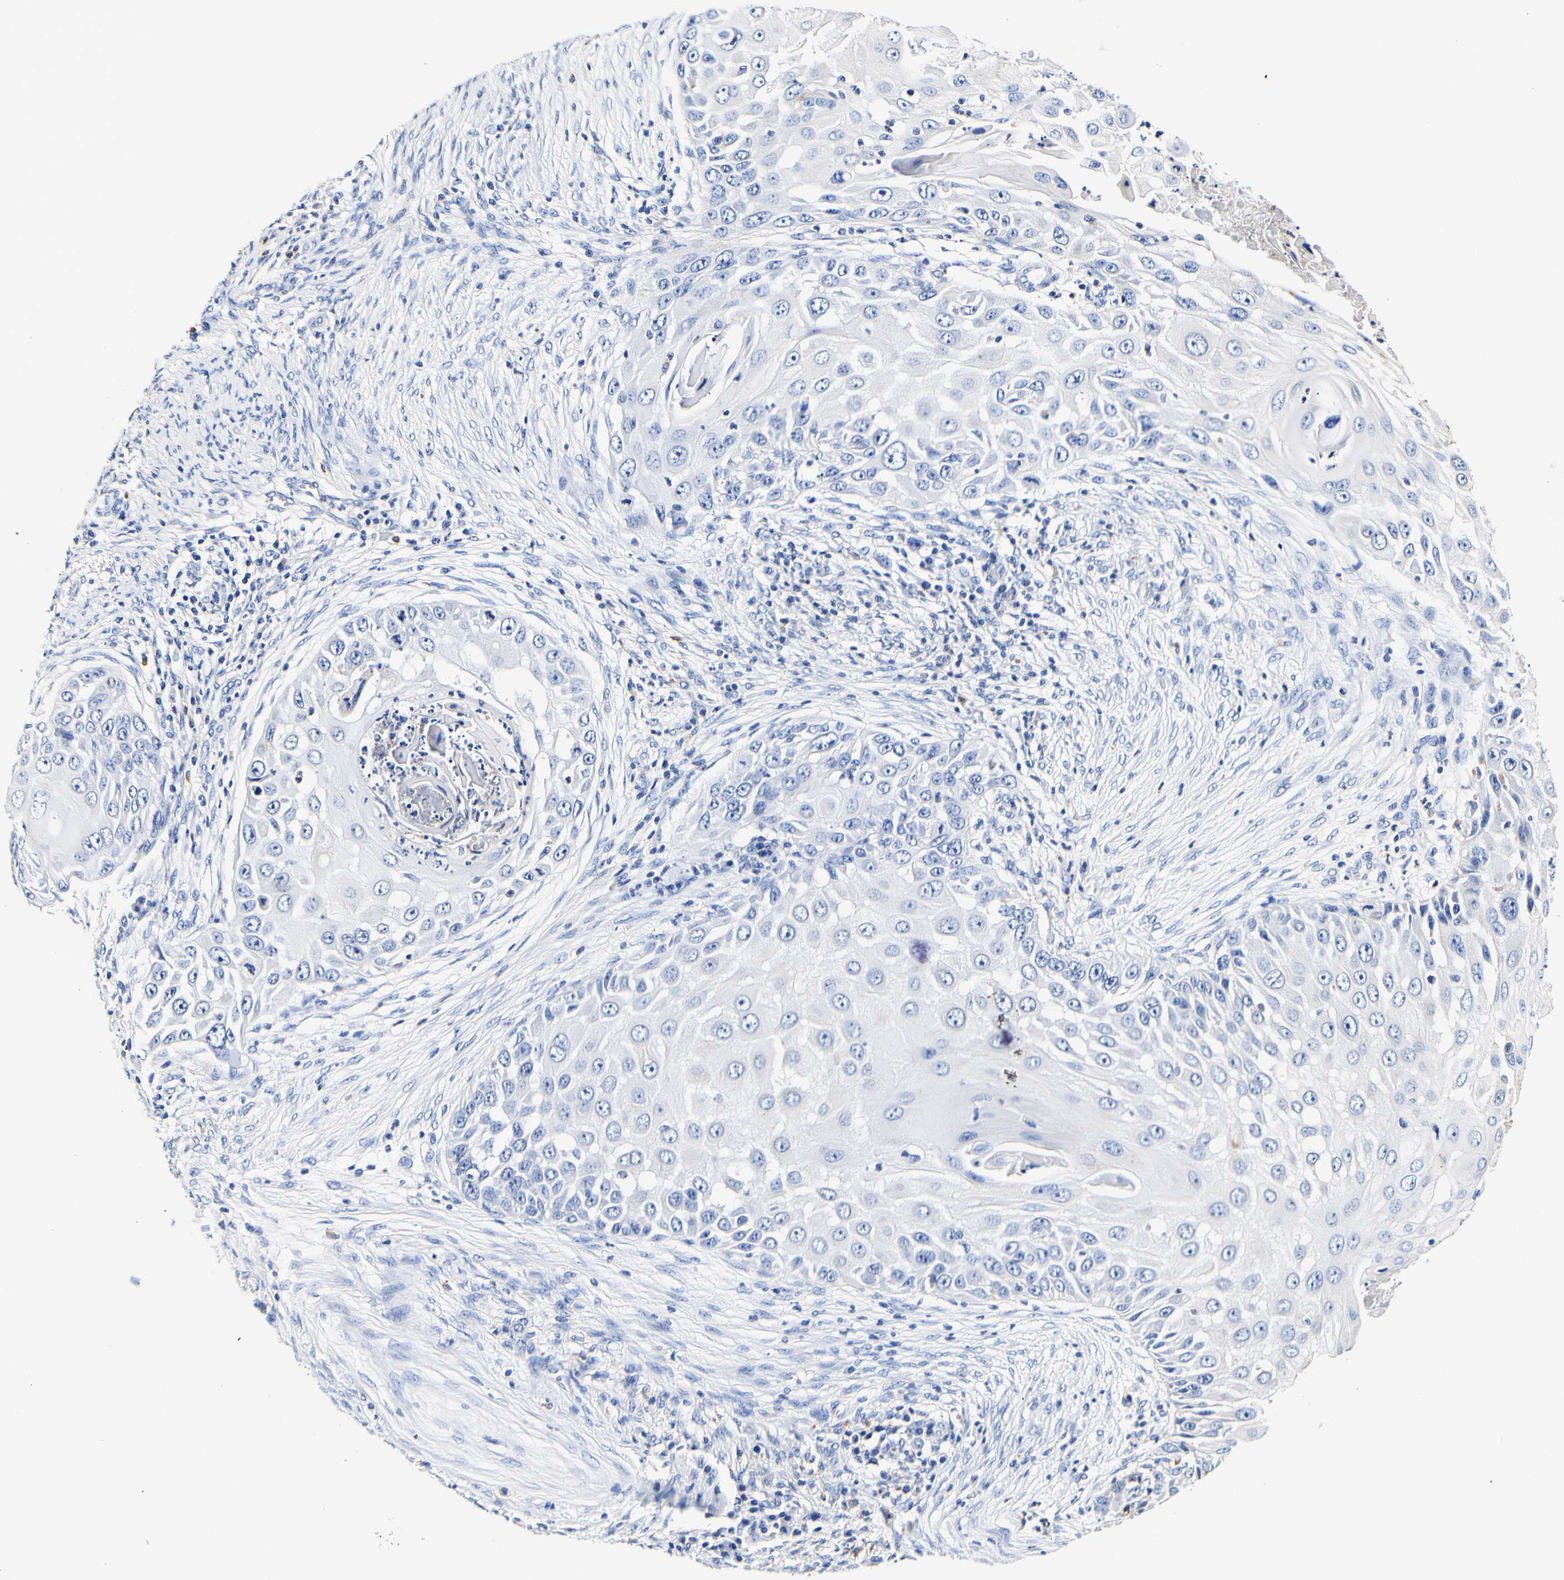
{"staining": {"intensity": "negative", "quantity": "none", "location": "none"}, "tissue": "skin cancer", "cell_type": "Tumor cells", "image_type": "cancer", "snomed": [{"axis": "morphology", "description": "Squamous cell carcinoma, NOS"}, {"axis": "topography", "description": "Skin"}], "caption": "Photomicrograph shows no protein staining in tumor cells of squamous cell carcinoma (skin) tissue.", "gene": "CAMK4", "patient": {"sex": "female", "age": 44}}